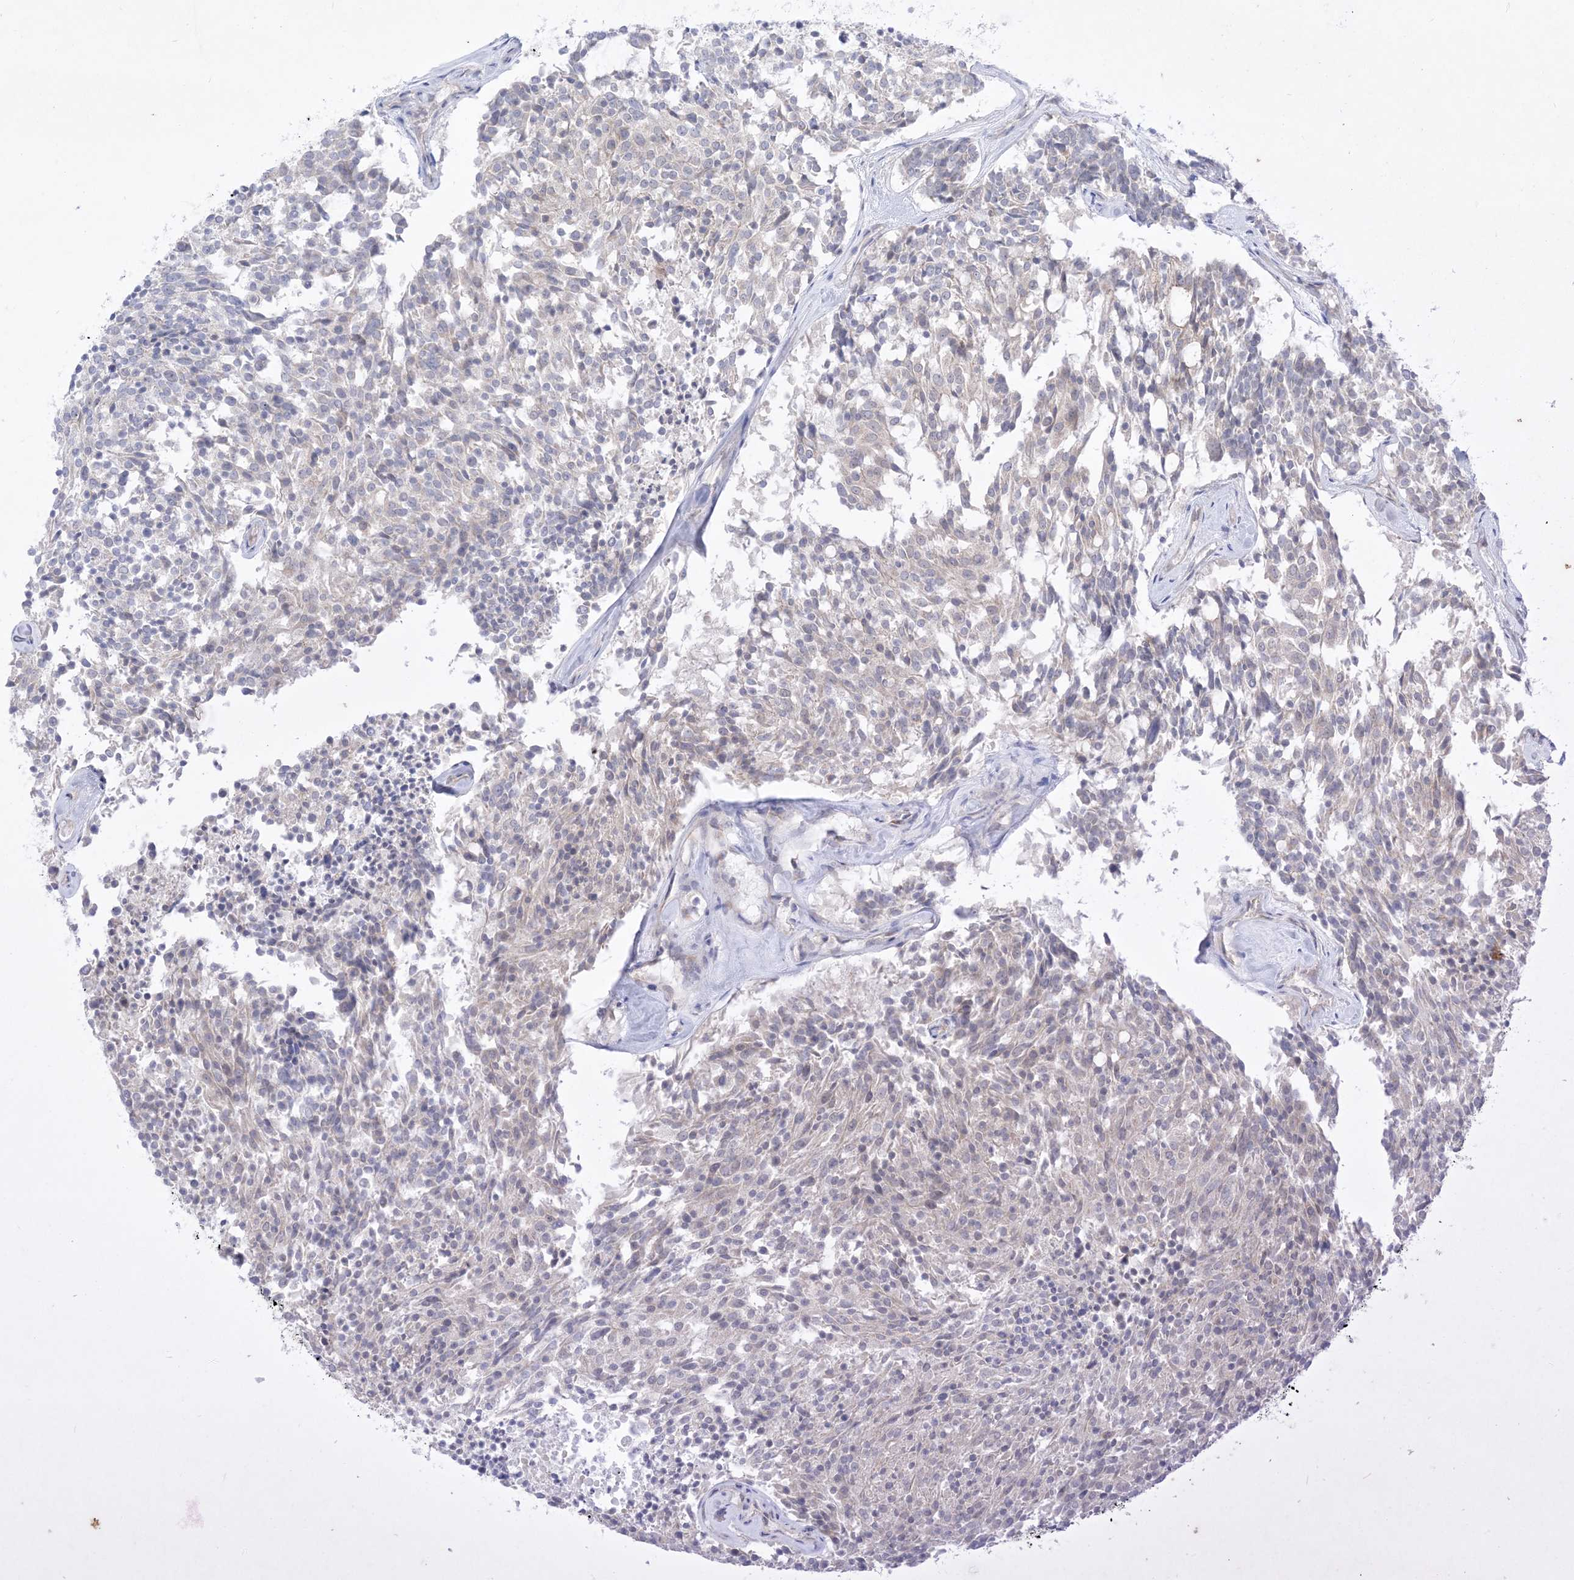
{"staining": {"intensity": "negative", "quantity": "none", "location": "none"}, "tissue": "carcinoid", "cell_type": "Tumor cells", "image_type": "cancer", "snomed": [{"axis": "morphology", "description": "Carcinoid, malignant, NOS"}, {"axis": "topography", "description": "Pancreas"}], "caption": "This is an IHC micrograph of human carcinoid. There is no positivity in tumor cells.", "gene": "PLEKHA3", "patient": {"sex": "female", "age": 54}}